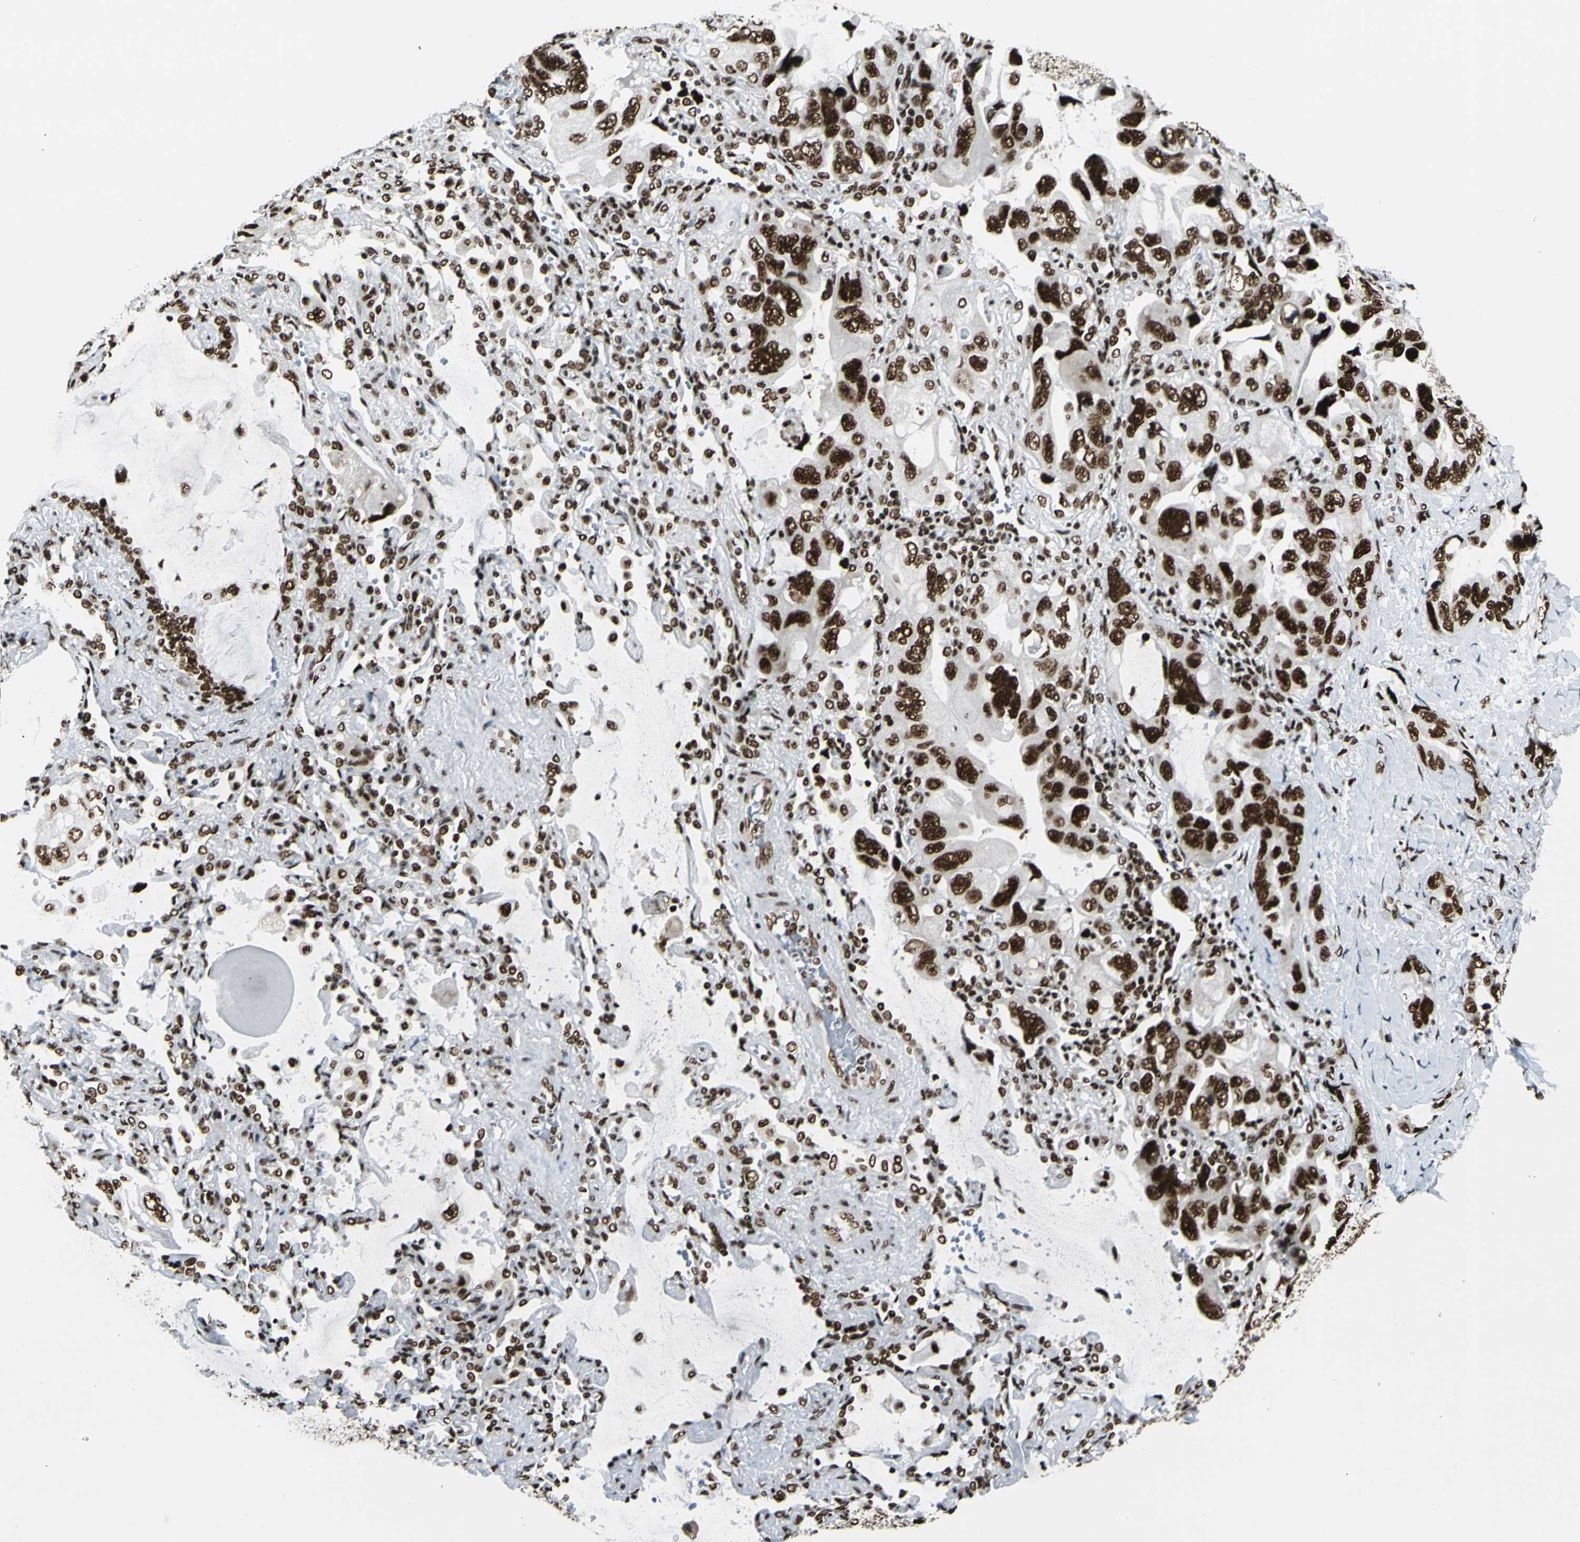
{"staining": {"intensity": "strong", "quantity": ">75%", "location": "nuclear"}, "tissue": "lung cancer", "cell_type": "Tumor cells", "image_type": "cancer", "snomed": [{"axis": "morphology", "description": "Squamous cell carcinoma, NOS"}, {"axis": "topography", "description": "Lung"}], "caption": "IHC of lung cancer demonstrates high levels of strong nuclear expression in approximately >75% of tumor cells. (Brightfield microscopy of DAB IHC at high magnification).", "gene": "CCAR1", "patient": {"sex": "female", "age": 73}}